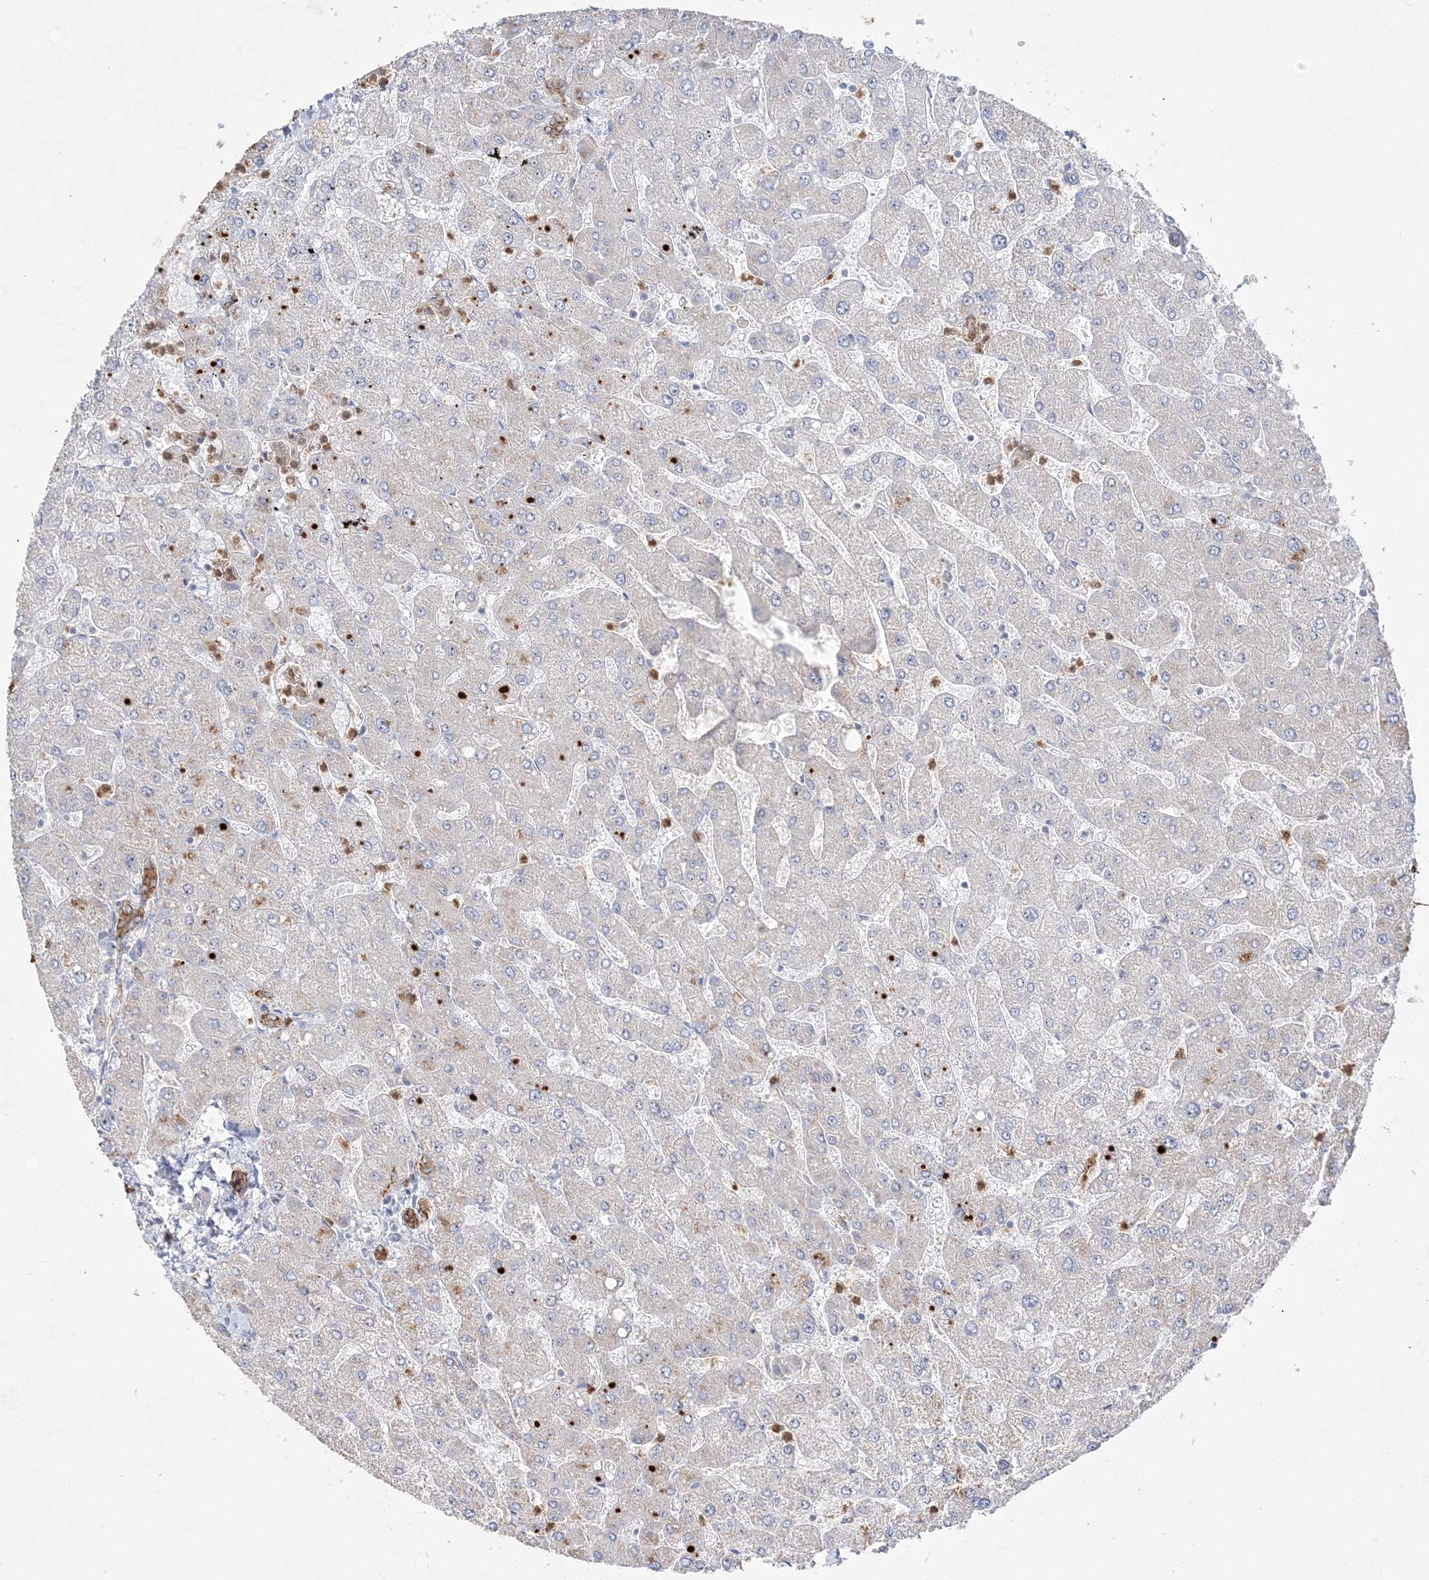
{"staining": {"intensity": "moderate", "quantity": ">75%", "location": "cytoplasmic/membranous"}, "tissue": "liver", "cell_type": "Cholangiocytes", "image_type": "normal", "snomed": [{"axis": "morphology", "description": "Normal tissue, NOS"}, {"axis": "topography", "description": "Liver"}], "caption": "A high-resolution micrograph shows IHC staining of benign liver, which exhibits moderate cytoplasmic/membranous staining in about >75% of cholangiocytes.", "gene": "NOP16", "patient": {"sex": "male", "age": 55}}